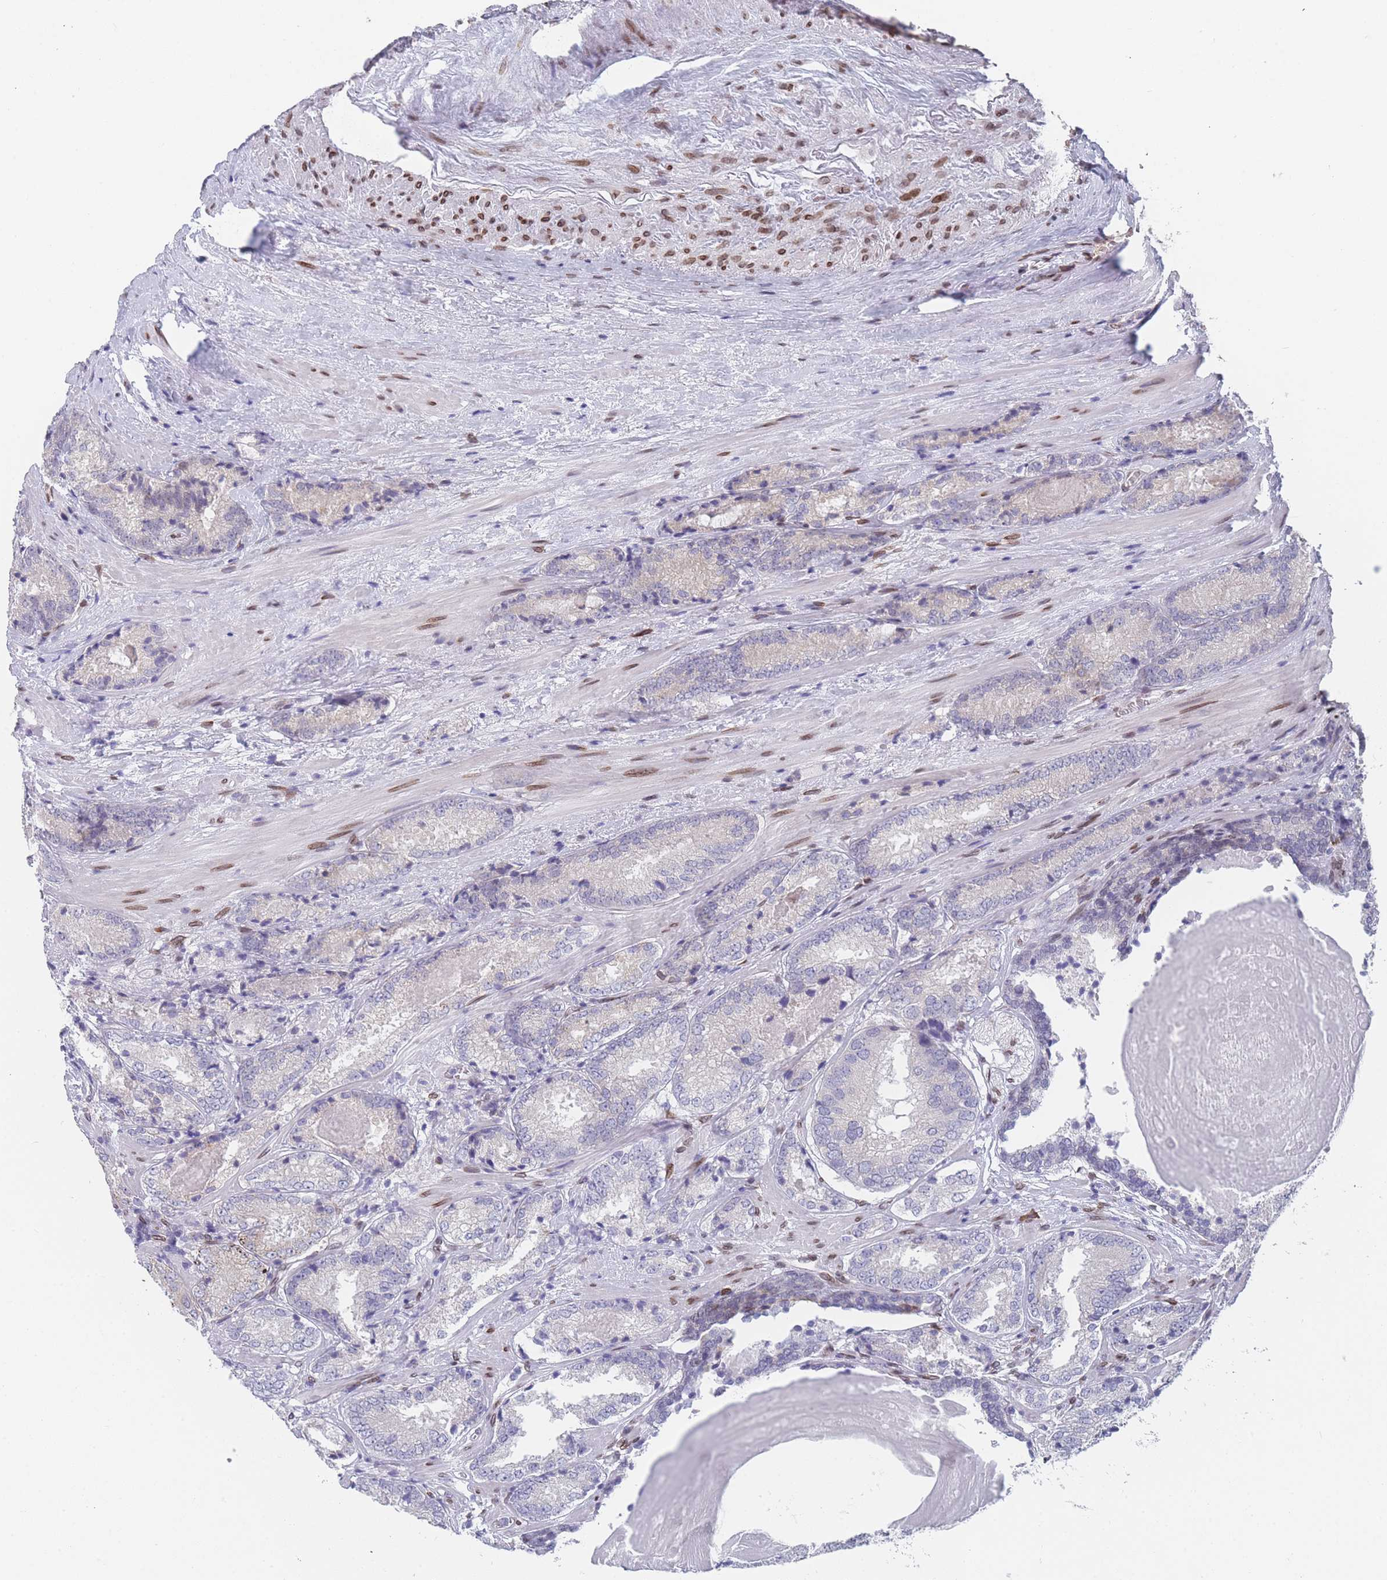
{"staining": {"intensity": "negative", "quantity": "none", "location": "none"}, "tissue": "prostate cancer", "cell_type": "Tumor cells", "image_type": "cancer", "snomed": [{"axis": "morphology", "description": "Adenocarcinoma, High grade"}, {"axis": "topography", "description": "Prostate"}], "caption": "This is a image of immunohistochemistry (IHC) staining of prostate cancer, which shows no positivity in tumor cells.", "gene": "ZBTB1", "patient": {"sex": "male", "age": 63}}